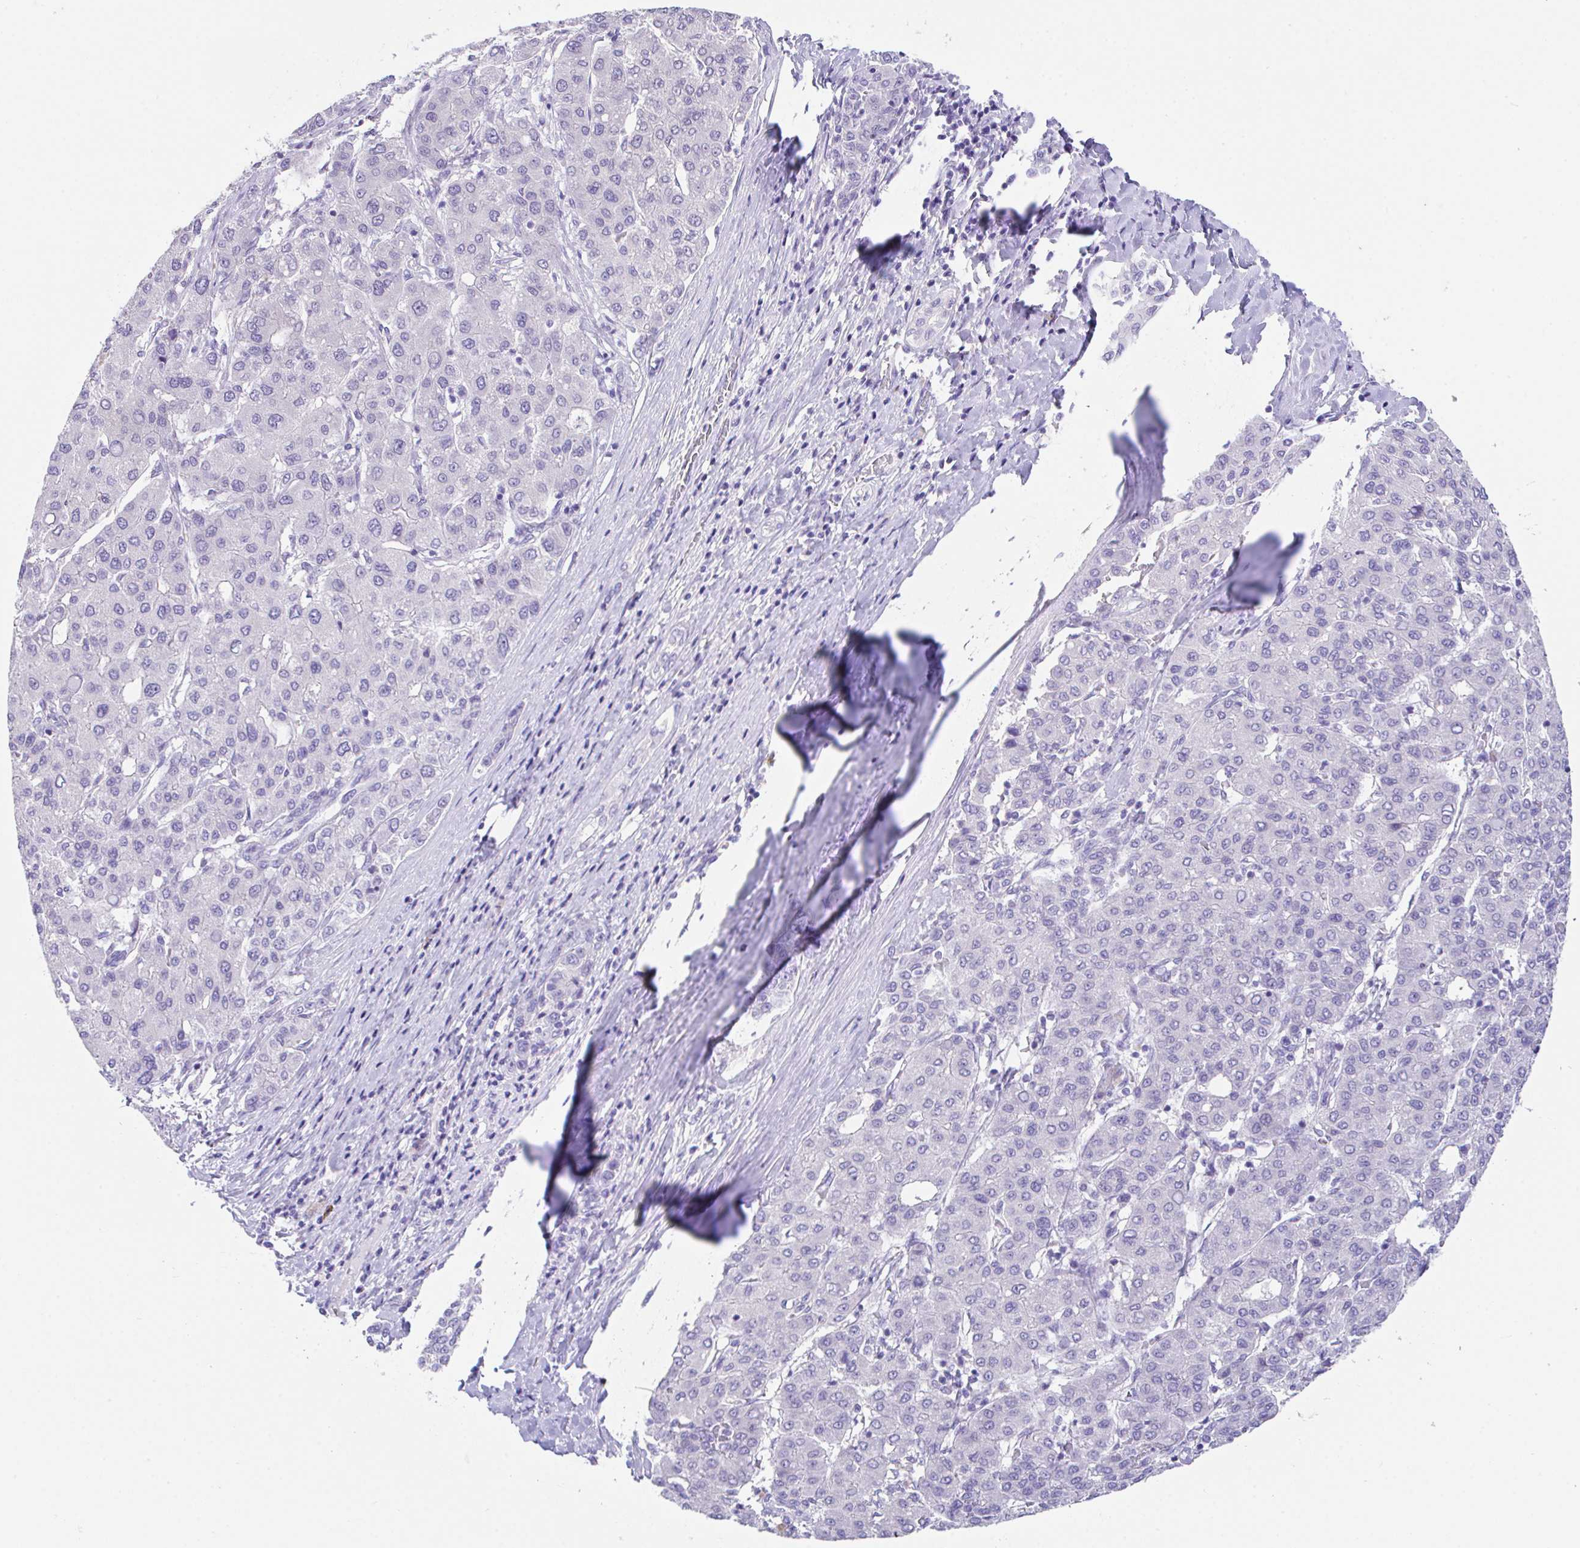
{"staining": {"intensity": "negative", "quantity": "none", "location": "none"}, "tissue": "liver cancer", "cell_type": "Tumor cells", "image_type": "cancer", "snomed": [{"axis": "morphology", "description": "Carcinoma, Hepatocellular, NOS"}, {"axis": "topography", "description": "Liver"}], "caption": "Tumor cells are negative for protein expression in human liver cancer (hepatocellular carcinoma).", "gene": "HACD4", "patient": {"sex": "male", "age": 65}}